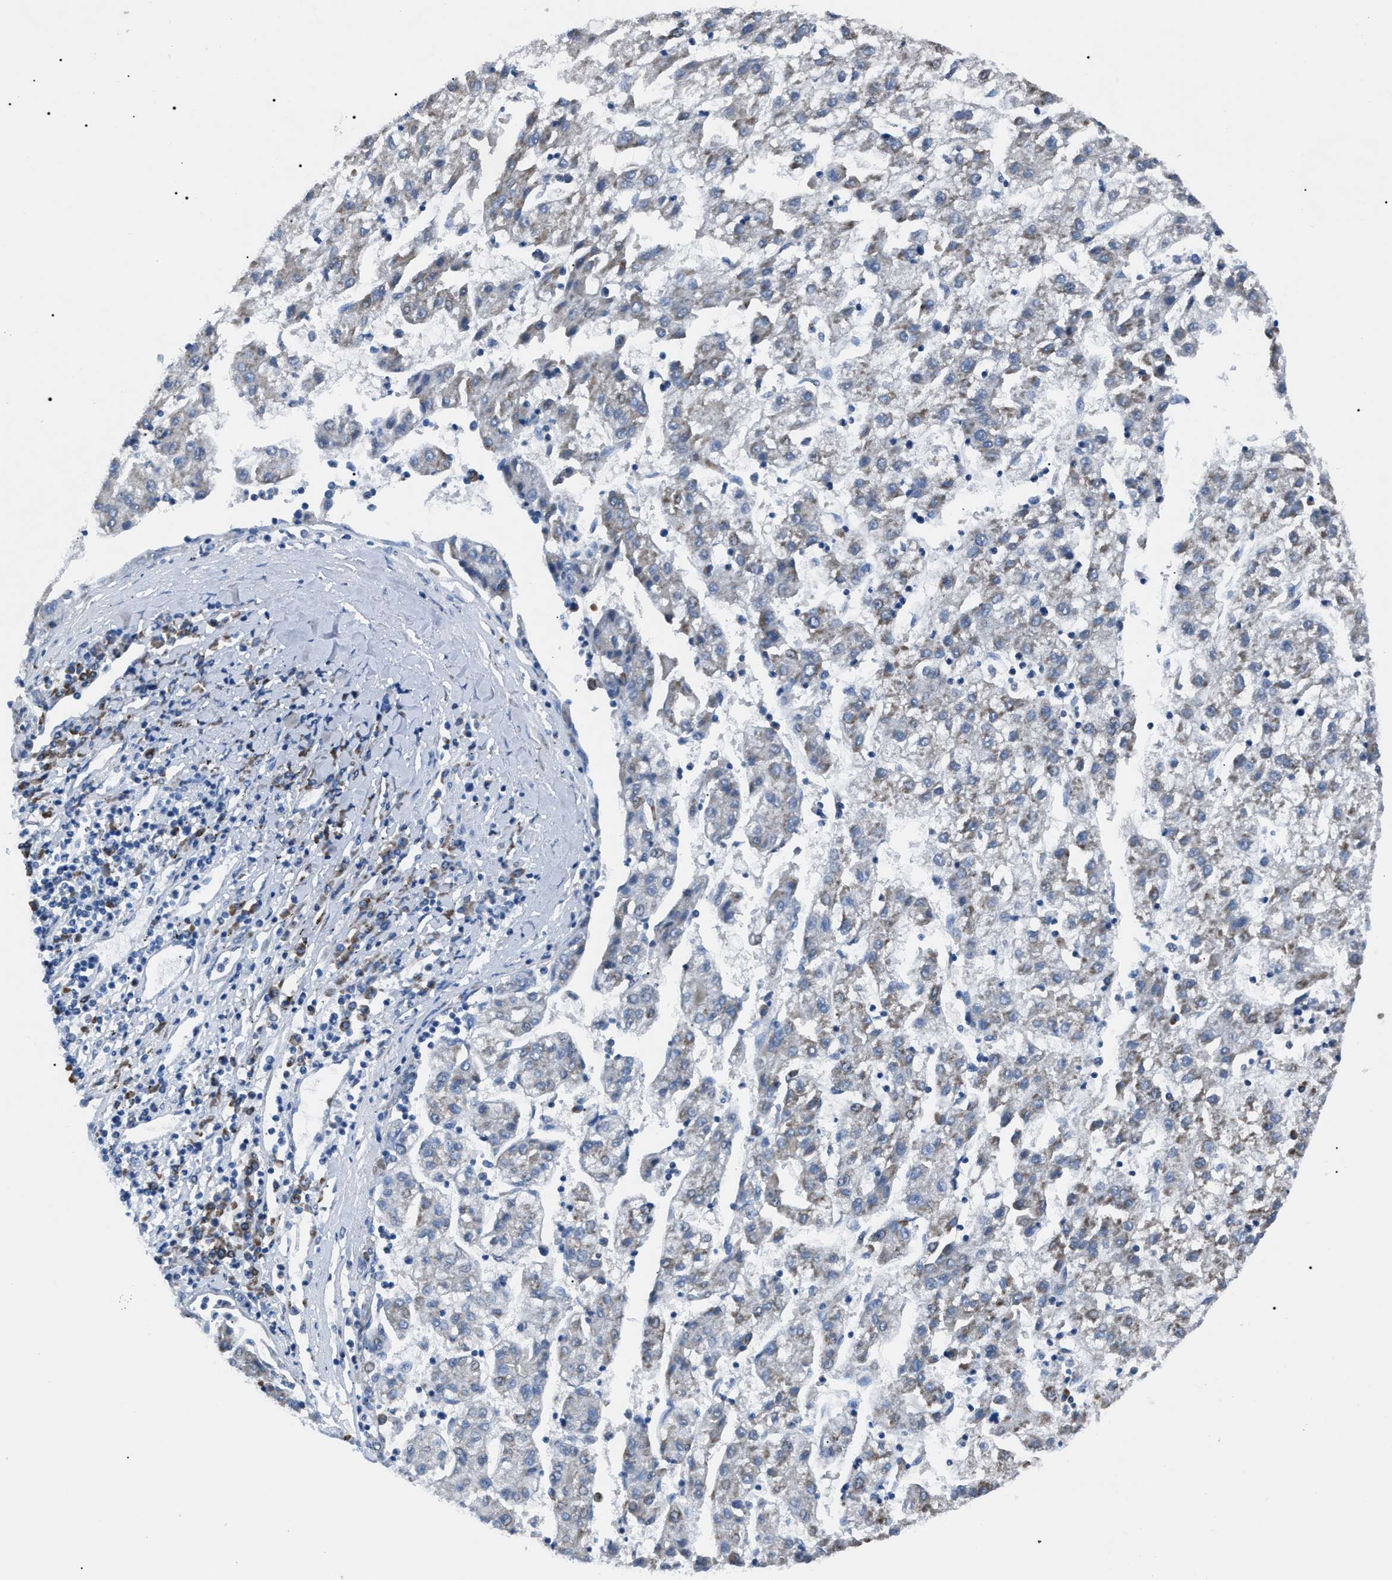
{"staining": {"intensity": "weak", "quantity": "<25%", "location": "cytoplasmic/membranous"}, "tissue": "liver cancer", "cell_type": "Tumor cells", "image_type": "cancer", "snomed": [{"axis": "morphology", "description": "Carcinoma, Hepatocellular, NOS"}, {"axis": "topography", "description": "Liver"}], "caption": "IHC photomicrograph of human liver cancer (hepatocellular carcinoma) stained for a protein (brown), which shows no staining in tumor cells.", "gene": "LRRC14", "patient": {"sex": "male", "age": 72}}